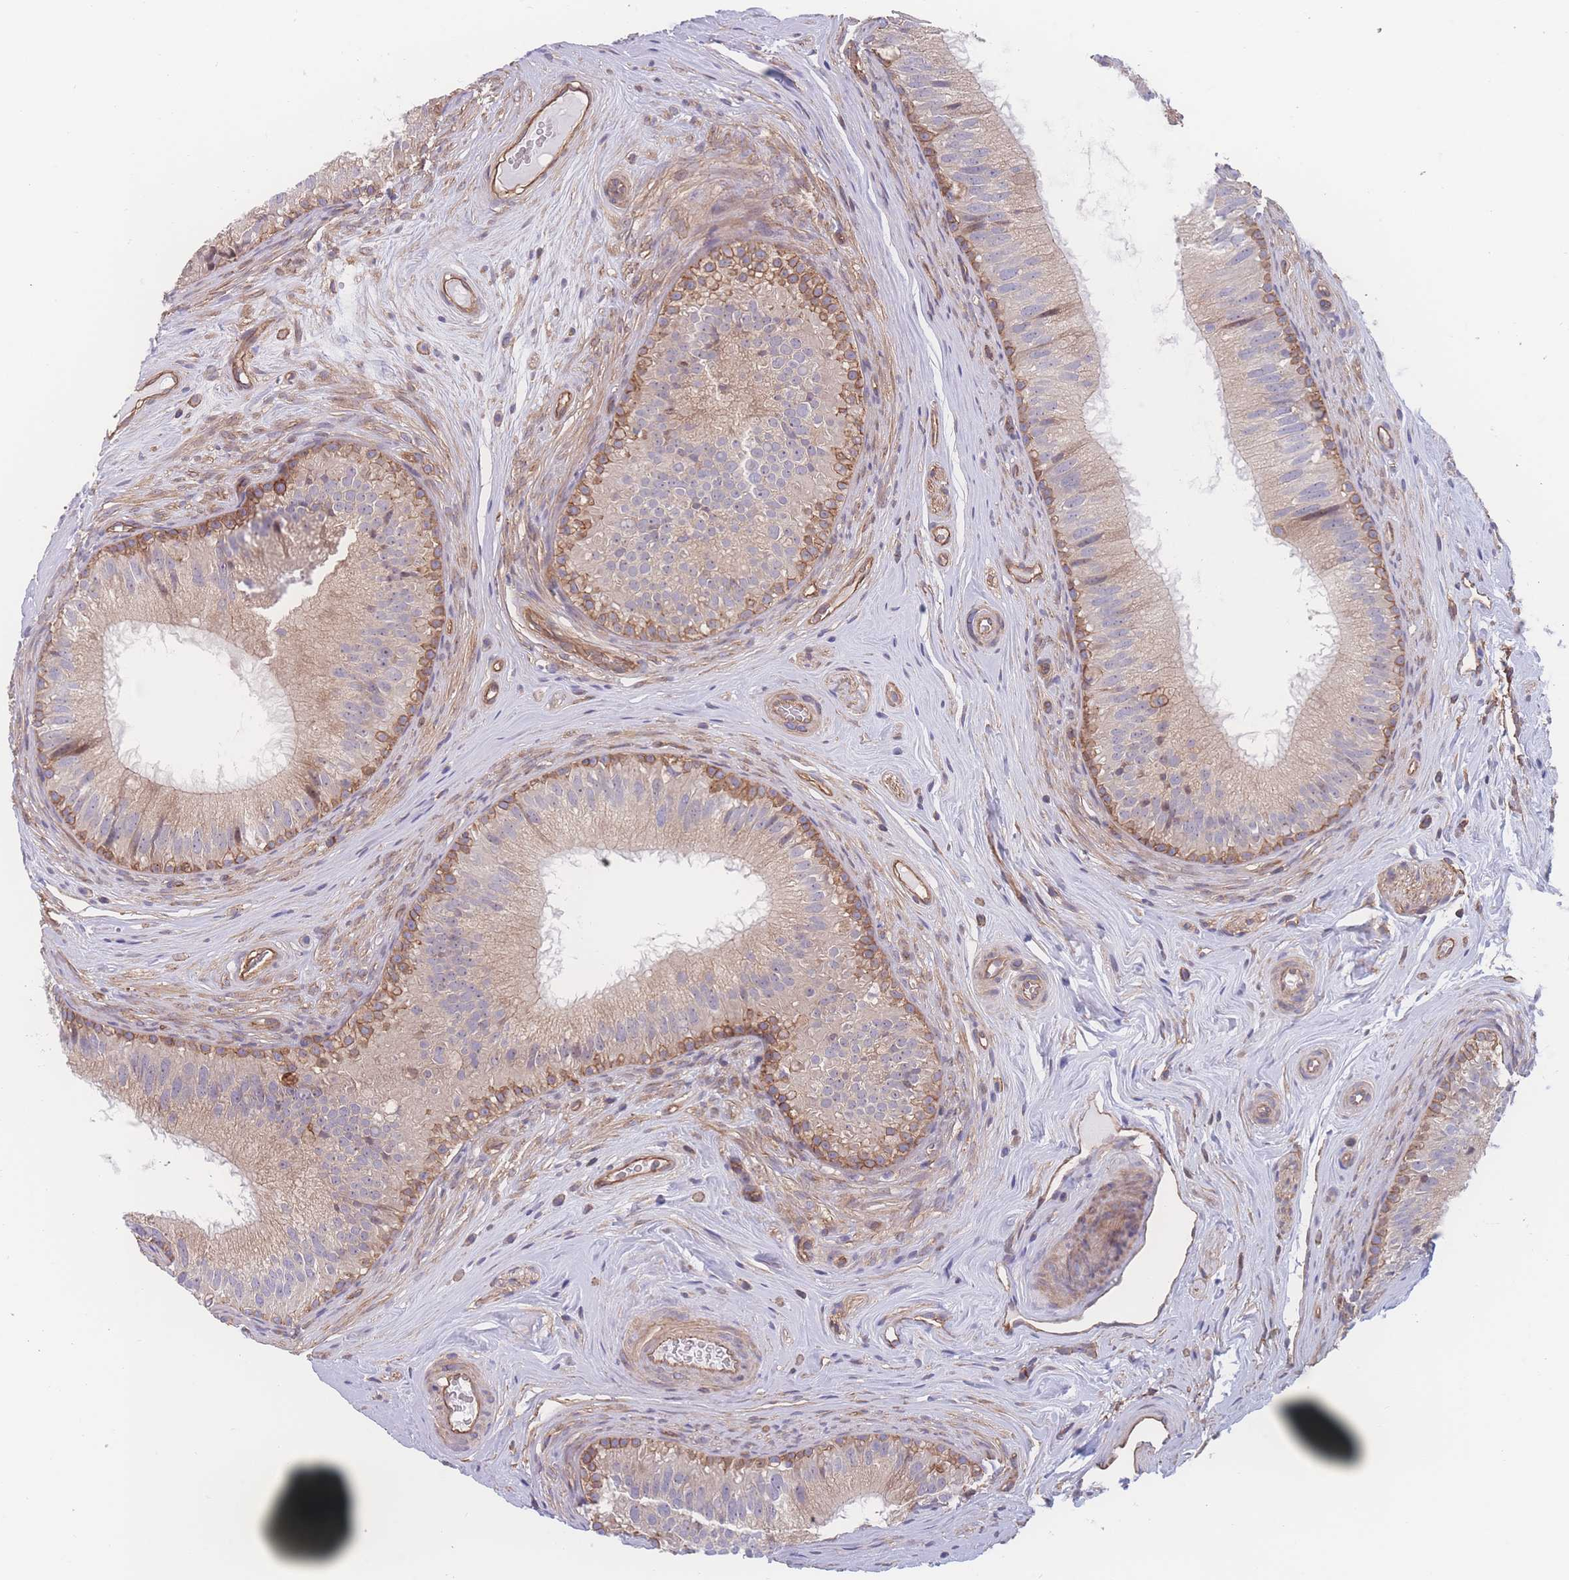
{"staining": {"intensity": "moderate", "quantity": "25%-75%", "location": "cytoplasmic/membranous"}, "tissue": "epididymis", "cell_type": "Glandular cells", "image_type": "normal", "snomed": [{"axis": "morphology", "description": "Normal tissue, NOS"}, {"axis": "topography", "description": "Epididymis"}], "caption": "Protein analysis of benign epididymis reveals moderate cytoplasmic/membranous staining in about 25%-75% of glandular cells. (DAB (3,3'-diaminobenzidine) = brown stain, brightfield microscopy at high magnification).", "gene": "CFAP97", "patient": {"sex": "male", "age": 34}}